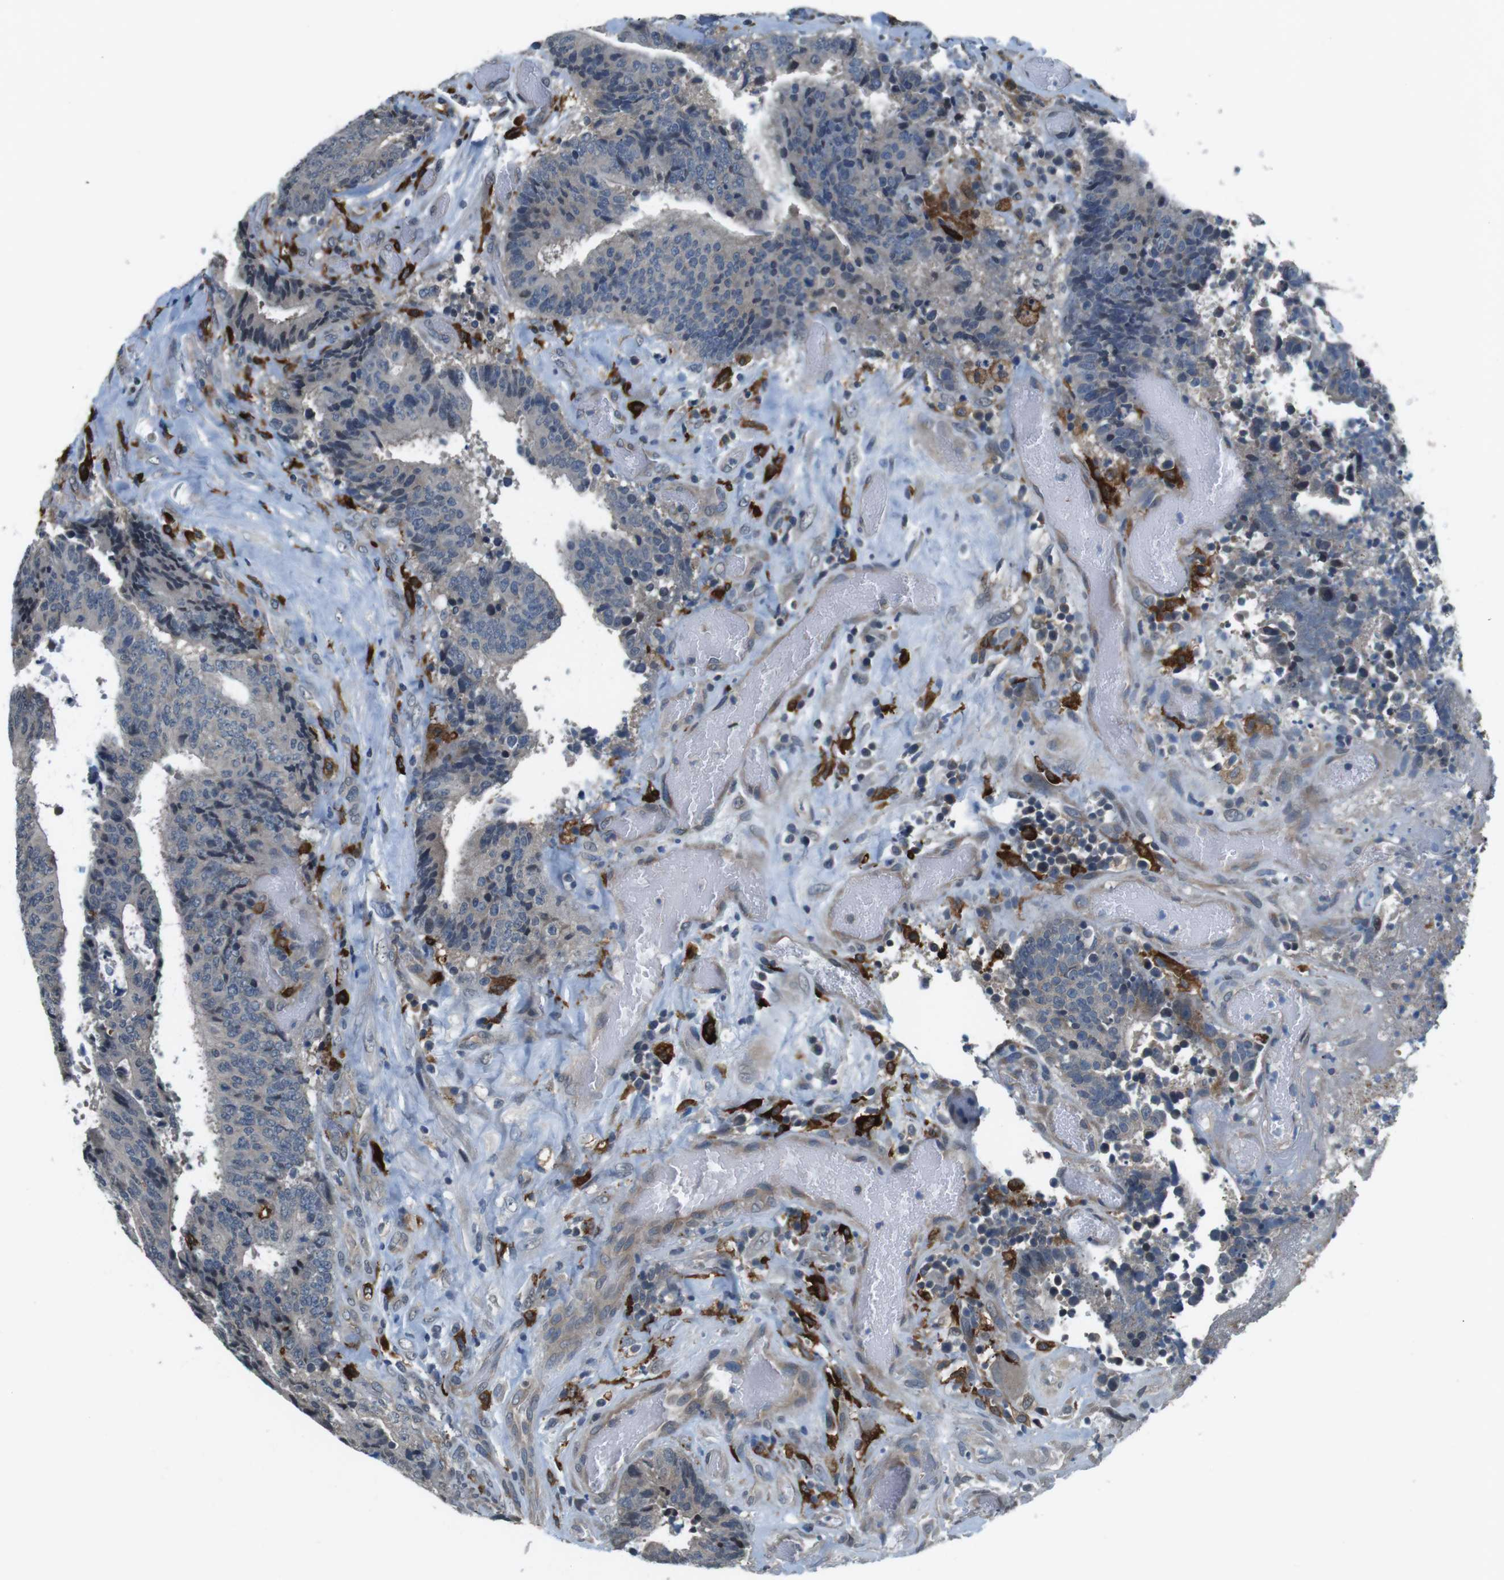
{"staining": {"intensity": "negative", "quantity": "none", "location": "none"}, "tissue": "colorectal cancer", "cell_type": "Tumor cells", "image_type": "cancer", "snomed": [{"axis": "morphology", "description": "Adenocarcinoma, NOS"}, {"axis": "topography", "description": "Rectum"}], "caption": "Human adenocarcinoma (colorectal) stained for a protein using immunohistochemistry (IHC) demonstrates no expression in tumor cells.", "gene": "CD163L1", "patient": {"sex": "male", "age": 72}}